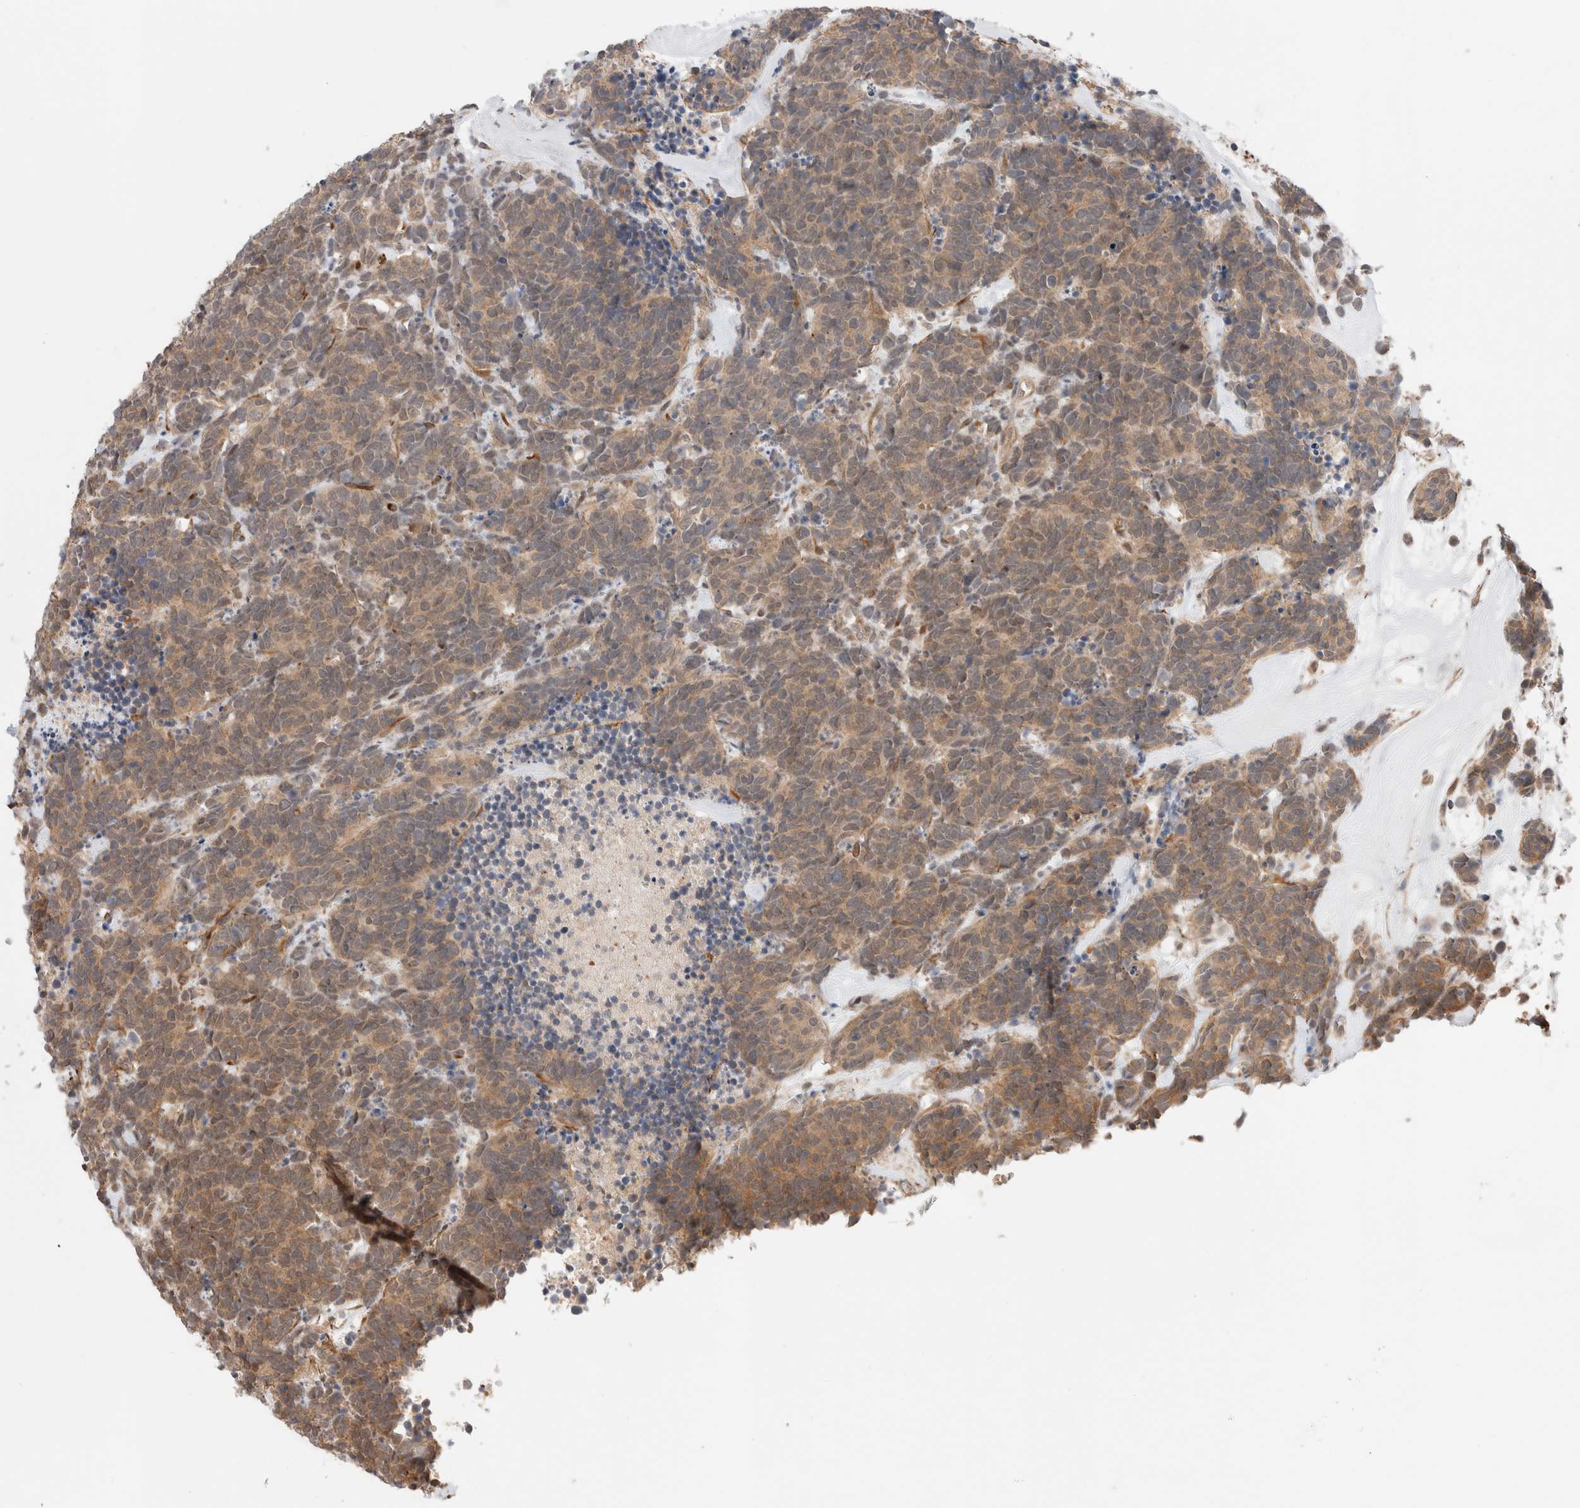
{"staining": {"intensity": "moderate", "quantity": ">75%", "location": "cytoplasmic/membranous"}, "tissue": "carcinoid", "cell_type": "Tumor cells", "image_type": "cancer", "snomed": [{"axis": "morphology", "description": "Carcinoma, NOS"}, {"axis": "morphology", "description": "Carcinoid, malignant, NOS"}, {"axis": "topography", "description": "Urinary bladder"}], "caption": "This micrograph displays immunohistochemistry staining of human carcinoid, with medium moderate cytoplasmic/membranous expression in about >75% of tumor cells.", "gene": "ZNF649", "patient": {"sex": "male", "age": 57}}